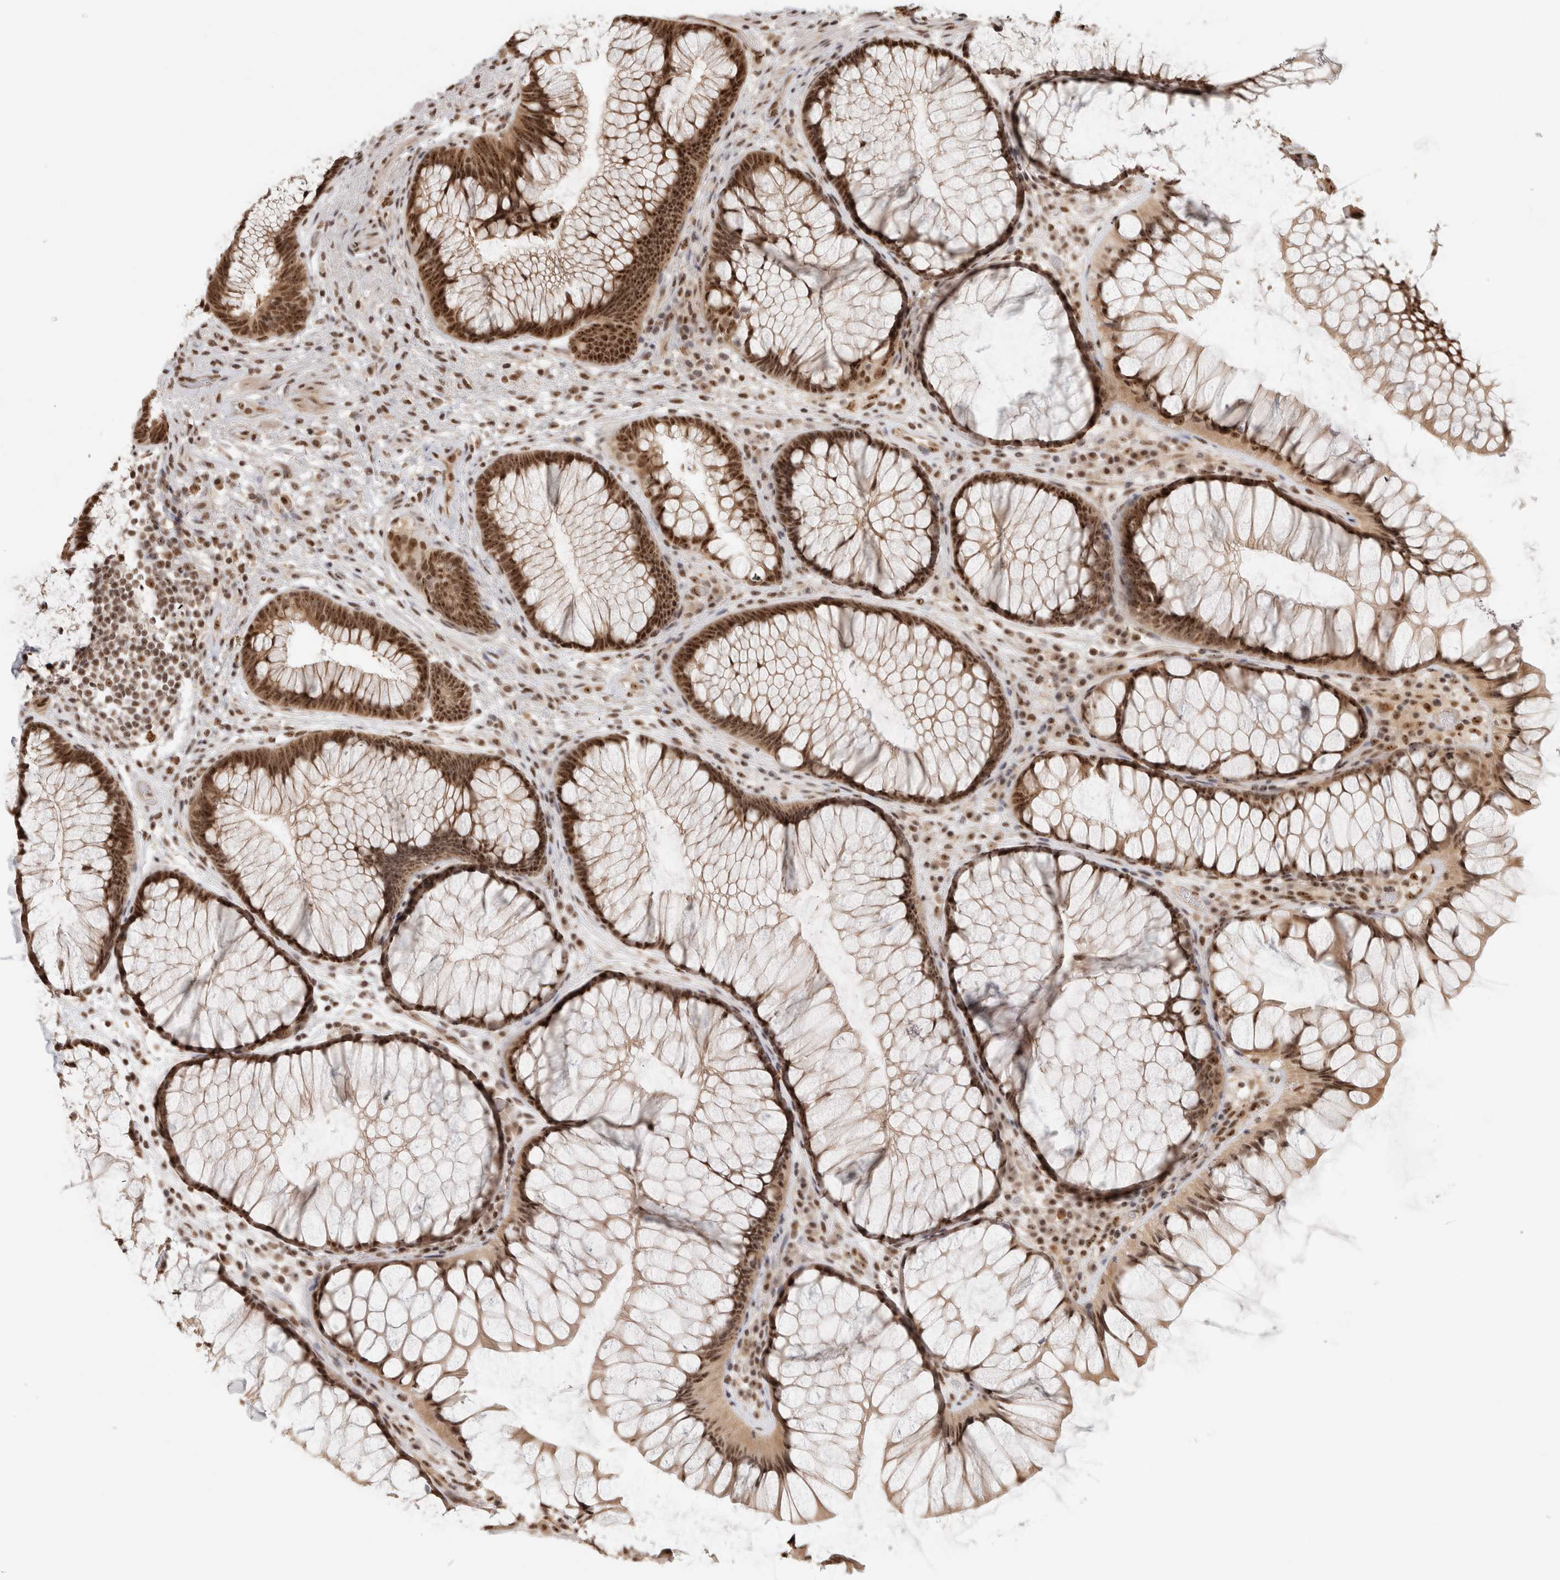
{"staining": {"intensity": "strong", "quantity": ">75%", "location": "cytoplasmic/membranous,nuclear"}, "tissue": "rectum", "cell_type": "Glandular cells", "image_type": "normal", "snomed": [{"axis": "morphology", "description": "Normal tissue, NOS"}, {"axis": "topography", "description": "Rectum"}], "caption": "Protein positivity by immunohistochemistry (IHC) shows strong cytoplasmic/membranous,nuclear positivity in approximately >75% of glandular cells in normal rectum.", "gene": "EBNA1BP2", "patient": {"sex": "male", "age": 51}}